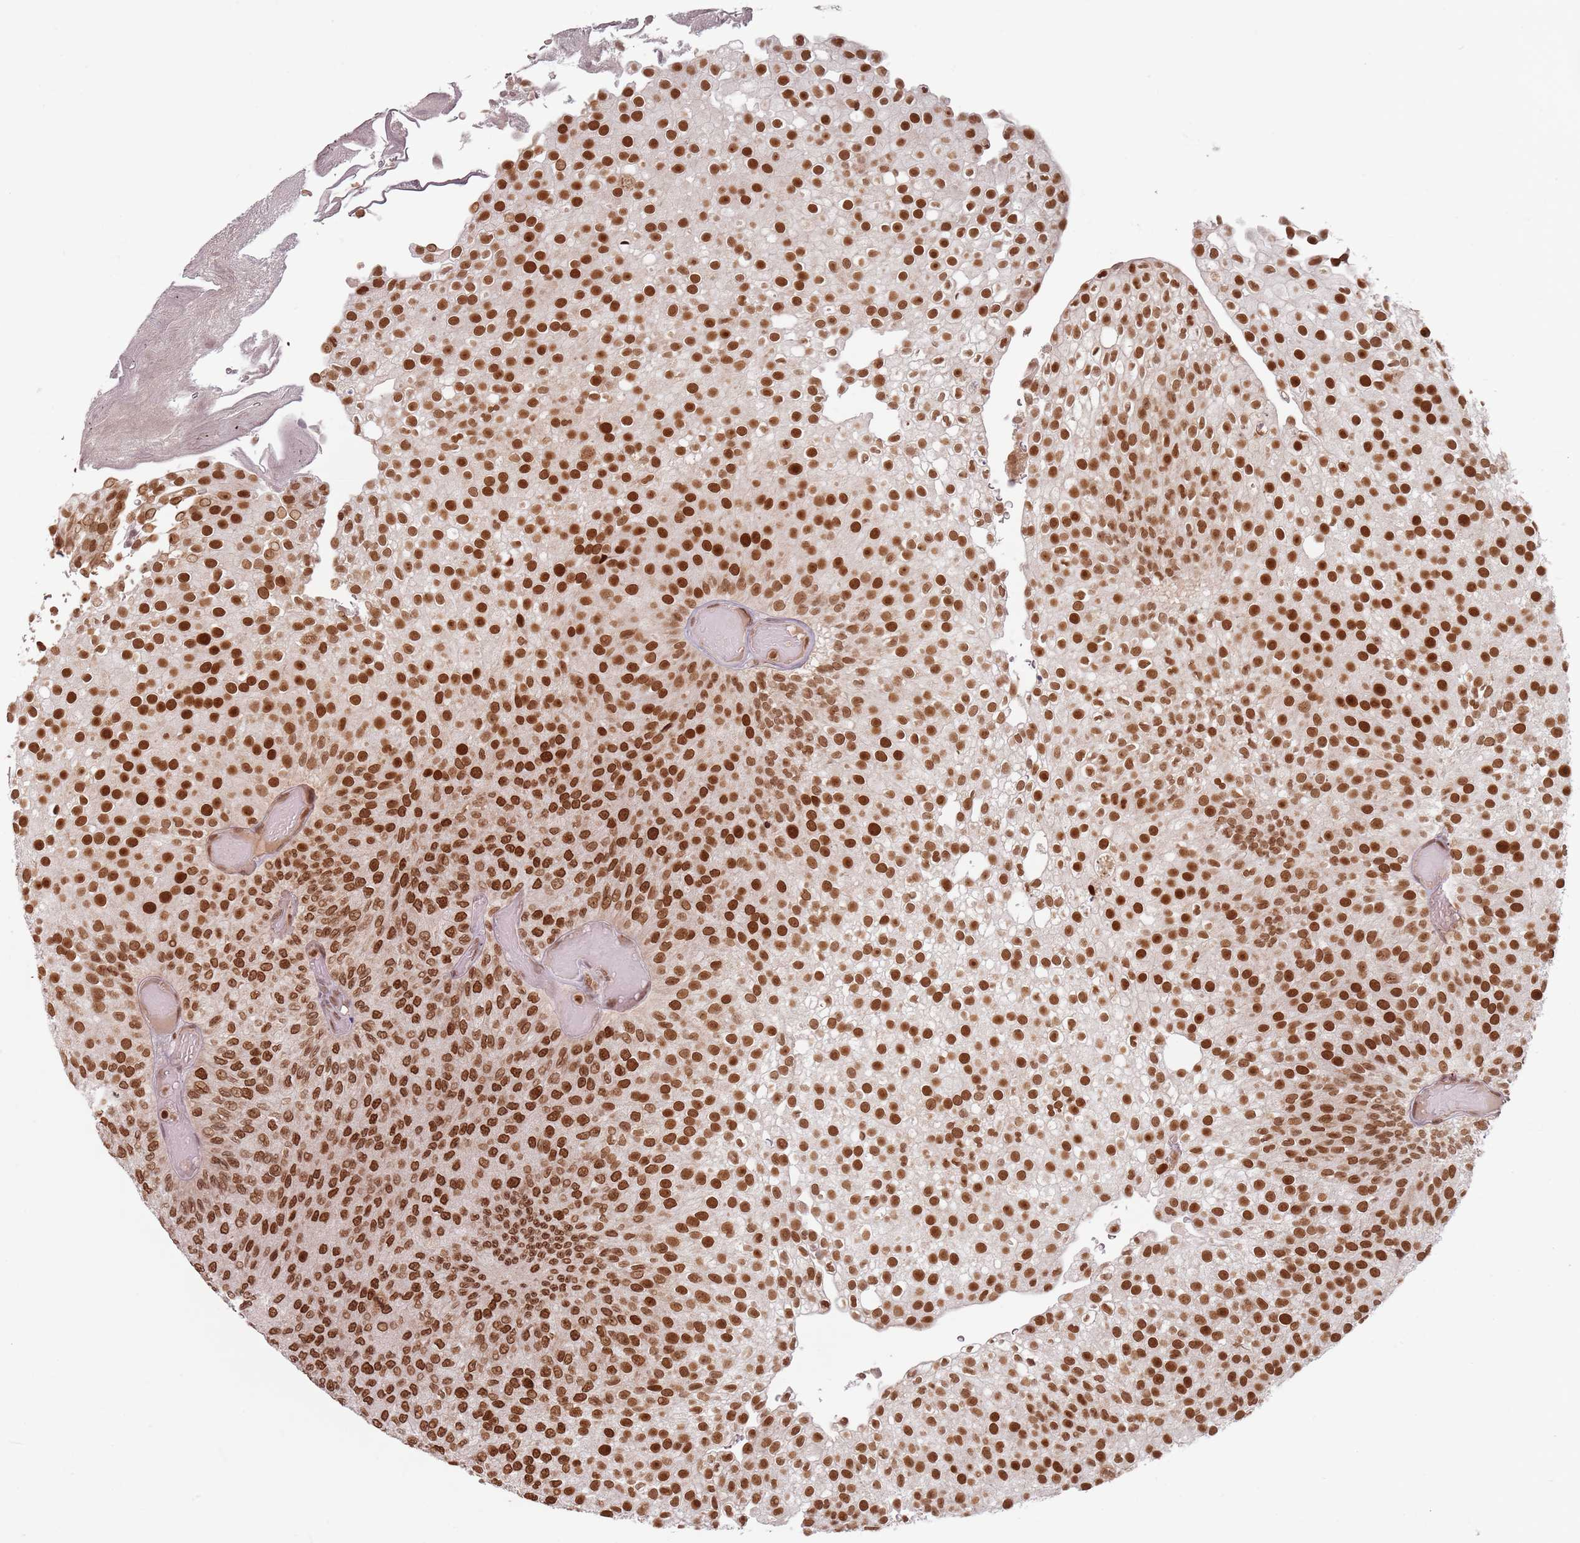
{"staining": {"intensity": "strong", "quantity": ">75%", "location": "nuclear"}, "tissue": "urothelial cancer", "cell_type": "Tumor cells", "image_type": "cancer", "snomed": [{"axis": "morphology", "description": "Urothelial carcinoma, Low grade"}, {"axis": "topography", "description": "Urinary bladder"}], "caption": "Immunohistochemistry photomicrograph of low-grade urothelial carcinoma stained for a protein (brown), which exhibits high levels of strong nuclear staining in approximately >75% of tumor cells.", "gene": "NUP50", "patient": {"sex": "male", "age": 78}}